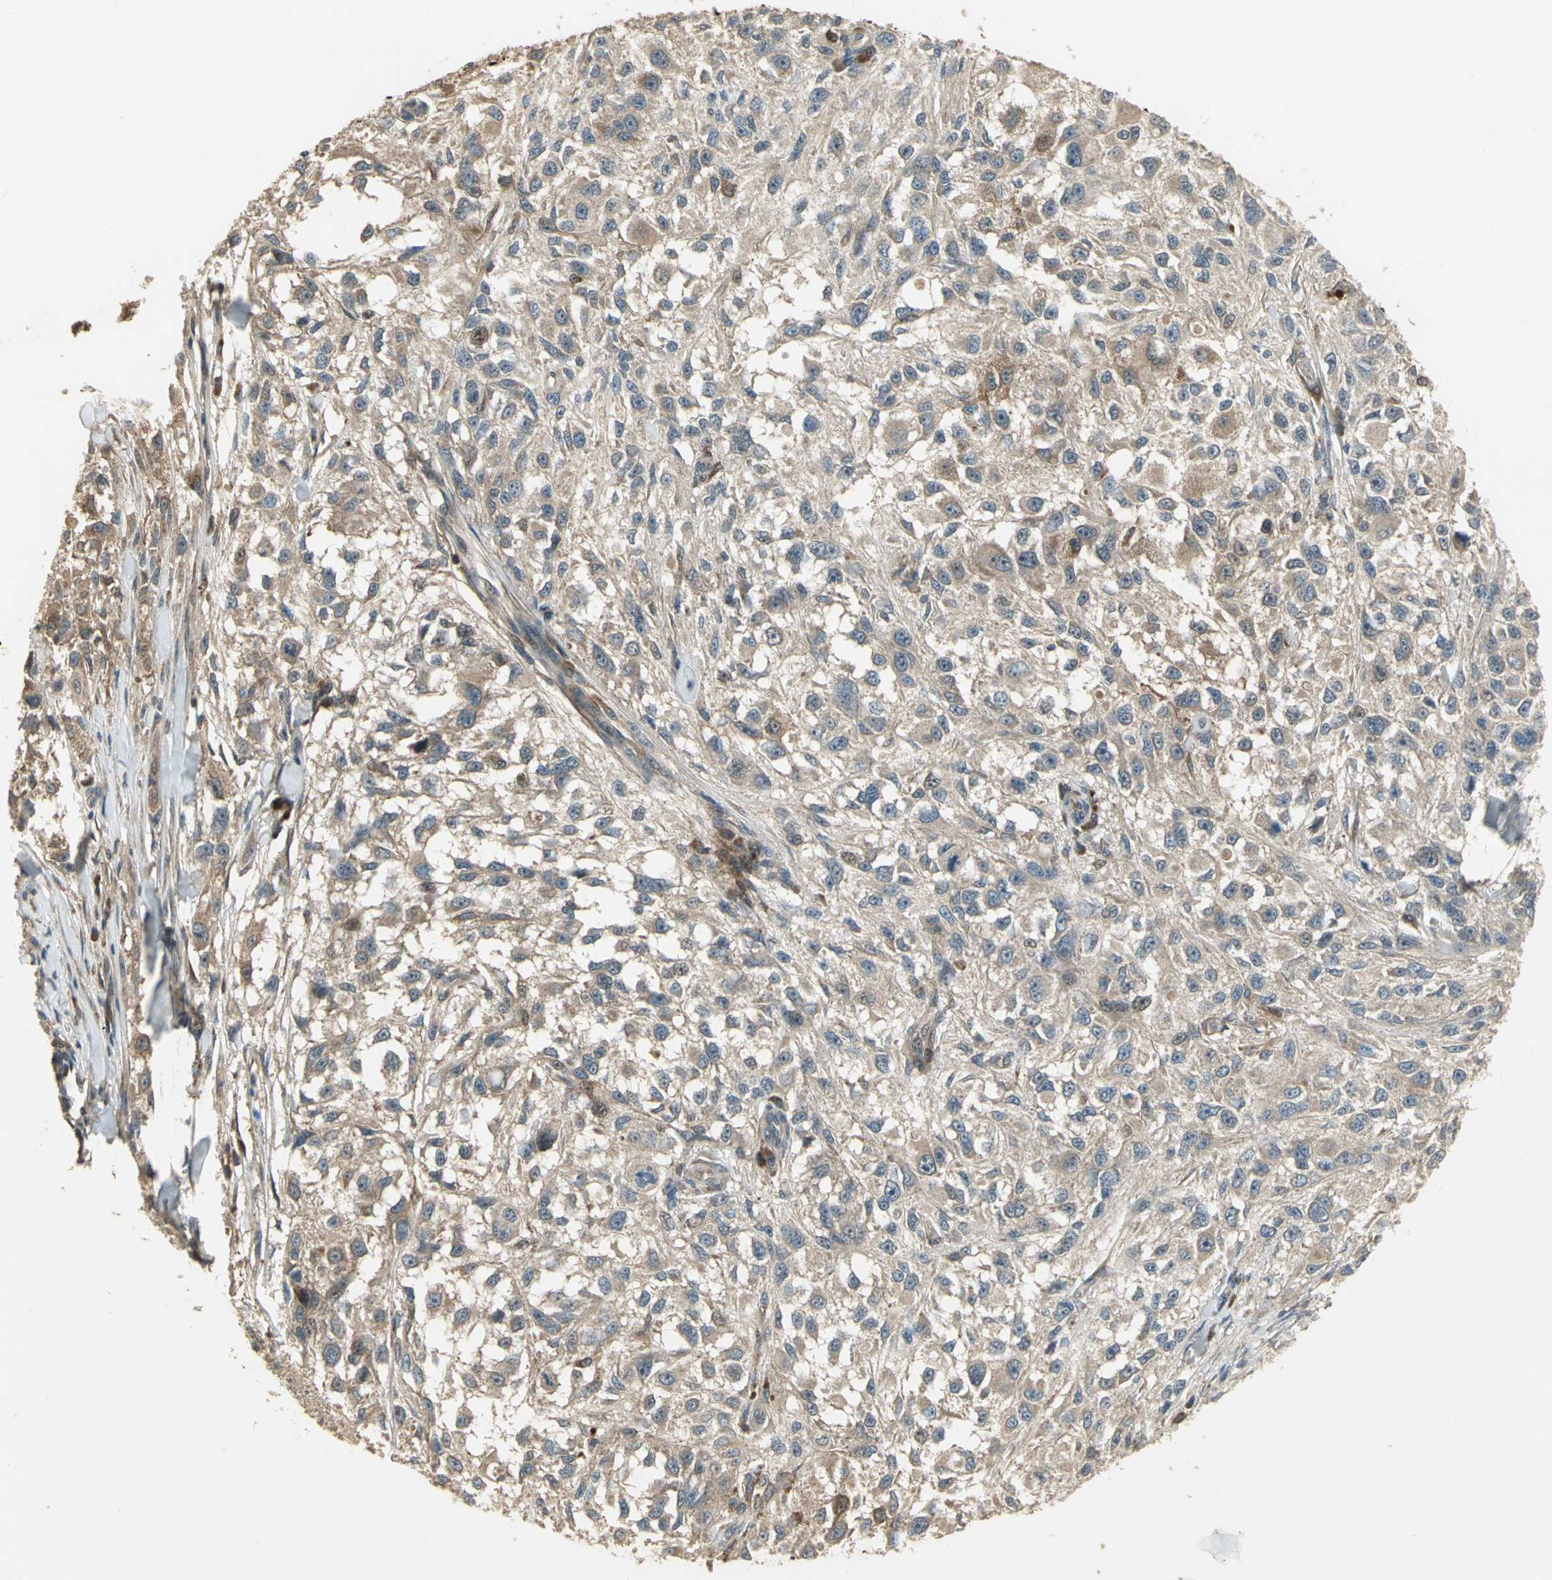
{"staining": {"intensity": "moderate", "quantity": ">75%", "location": "cytoplasmic/membranous,nuclear"}, "tissue": "melanoma", "cell_type": "Tumor cells", "image_type": "cancer", "snomed": [{"axis": "morphology", "description": "Necrosis, NOS"}, {"axis": "morphology", "description": "Malignant melanoma, NOS"}, {"axis": "topography", "description": "Skin"}], "caption": "Protein expression analysis of human malignant melanoma reveals moderate cytoplasmic/membranous and nuclear positivity in approximately >75% of tumor cells.", "gene": "AMT", "patient": {"sex": "female", "age": 87}}